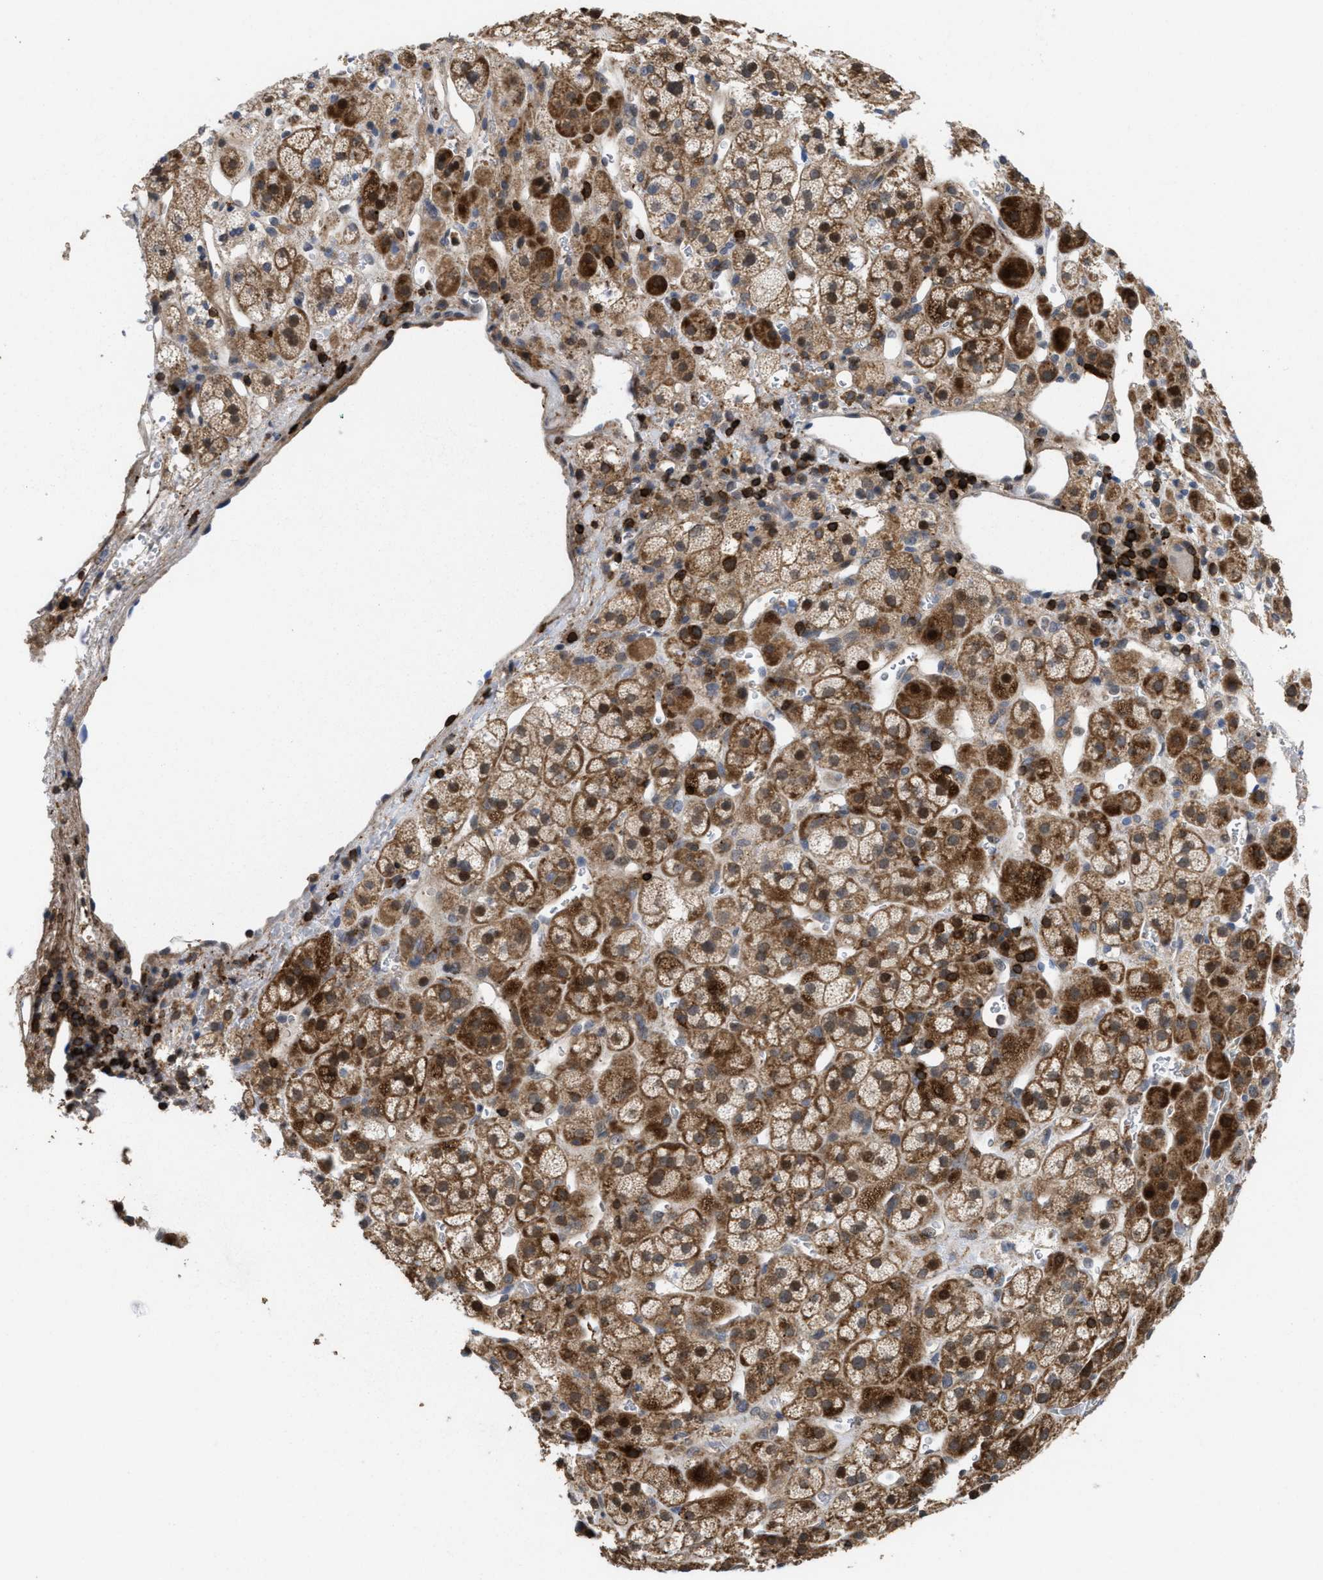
{"staining": {"intensity": "strong", "quantity": ">75%", "location": "cytoplasmic/membranous,nuclear"}, "tissue": "adrenal gland", "cell_type": "Glandular cells", "image_type": "normal", "snomed": [{"axis": "morphology", "description": "Normal tissue, NOS"}, {"axis": "topography", "description": "Adrenal gland"}], "caption": "Protein staining exhibits strong cytoplasmic/membranous,nuclear positivity in approximately >75% of glandular cells in unremarkable adrenal gland. (brown staining indicates protein expression, while blue staining denotes nuclei).", "gene": "PTPRE", "patient": {"sex": "male", "age": 56}}